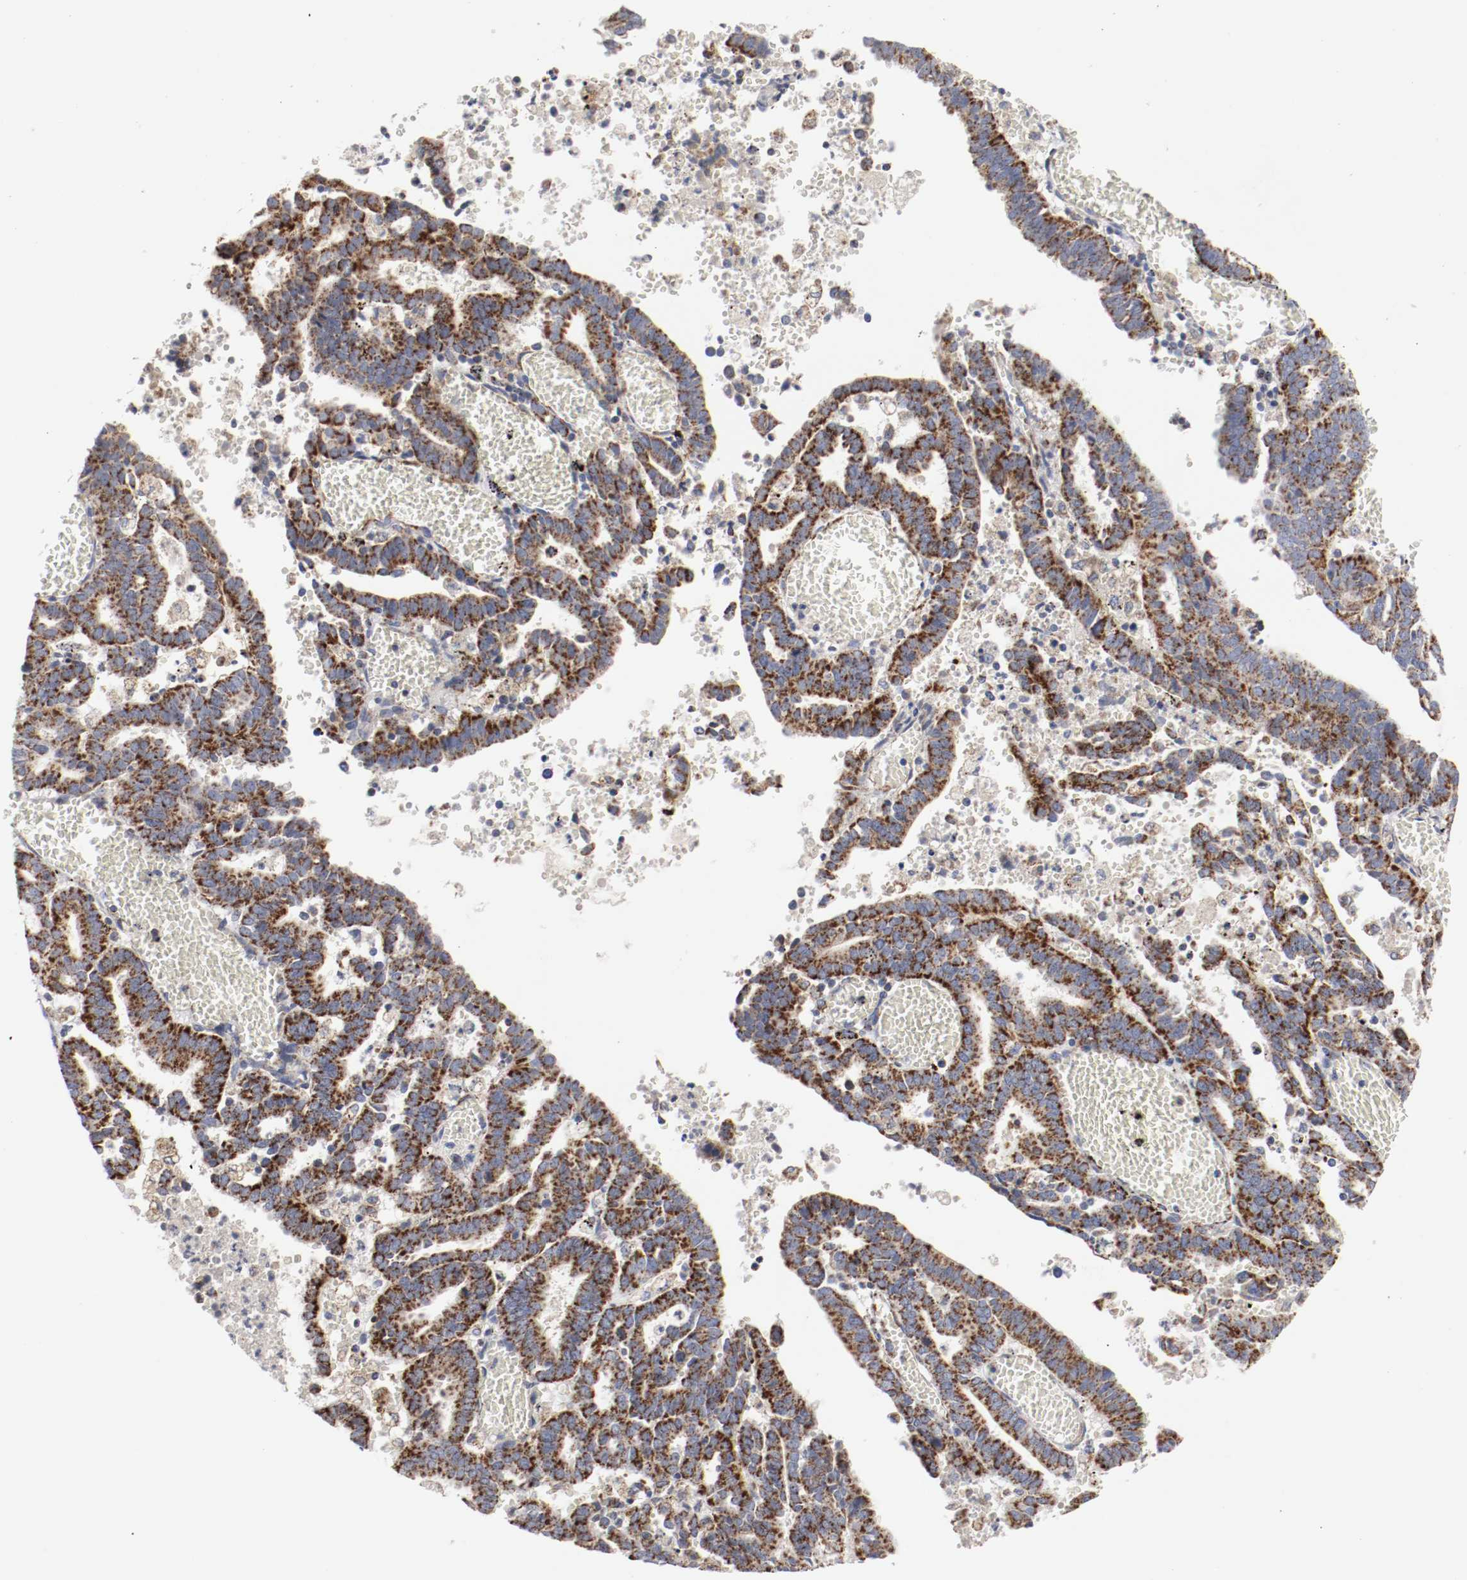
{"staining": {"intensity": "strong", "quantity": ">75%", "location": "cytoplasmic/membranous"}, "tissue": "endometrial cancer", "cell_type": "Tumor cells", "image_type": "cancer", "snomed": [{"axis": "morphology", "description": "Adenocarcinoma, NOS"}, {"axis": "topography", "description": "Uterus"}], "caption": "Endometrial cancer stained for a protein exhibits strong cytoplasmic/membranous positivity in tumor cells.", "gene": "AFG3L2", "patient": {"sex": "female", "age": 83}}